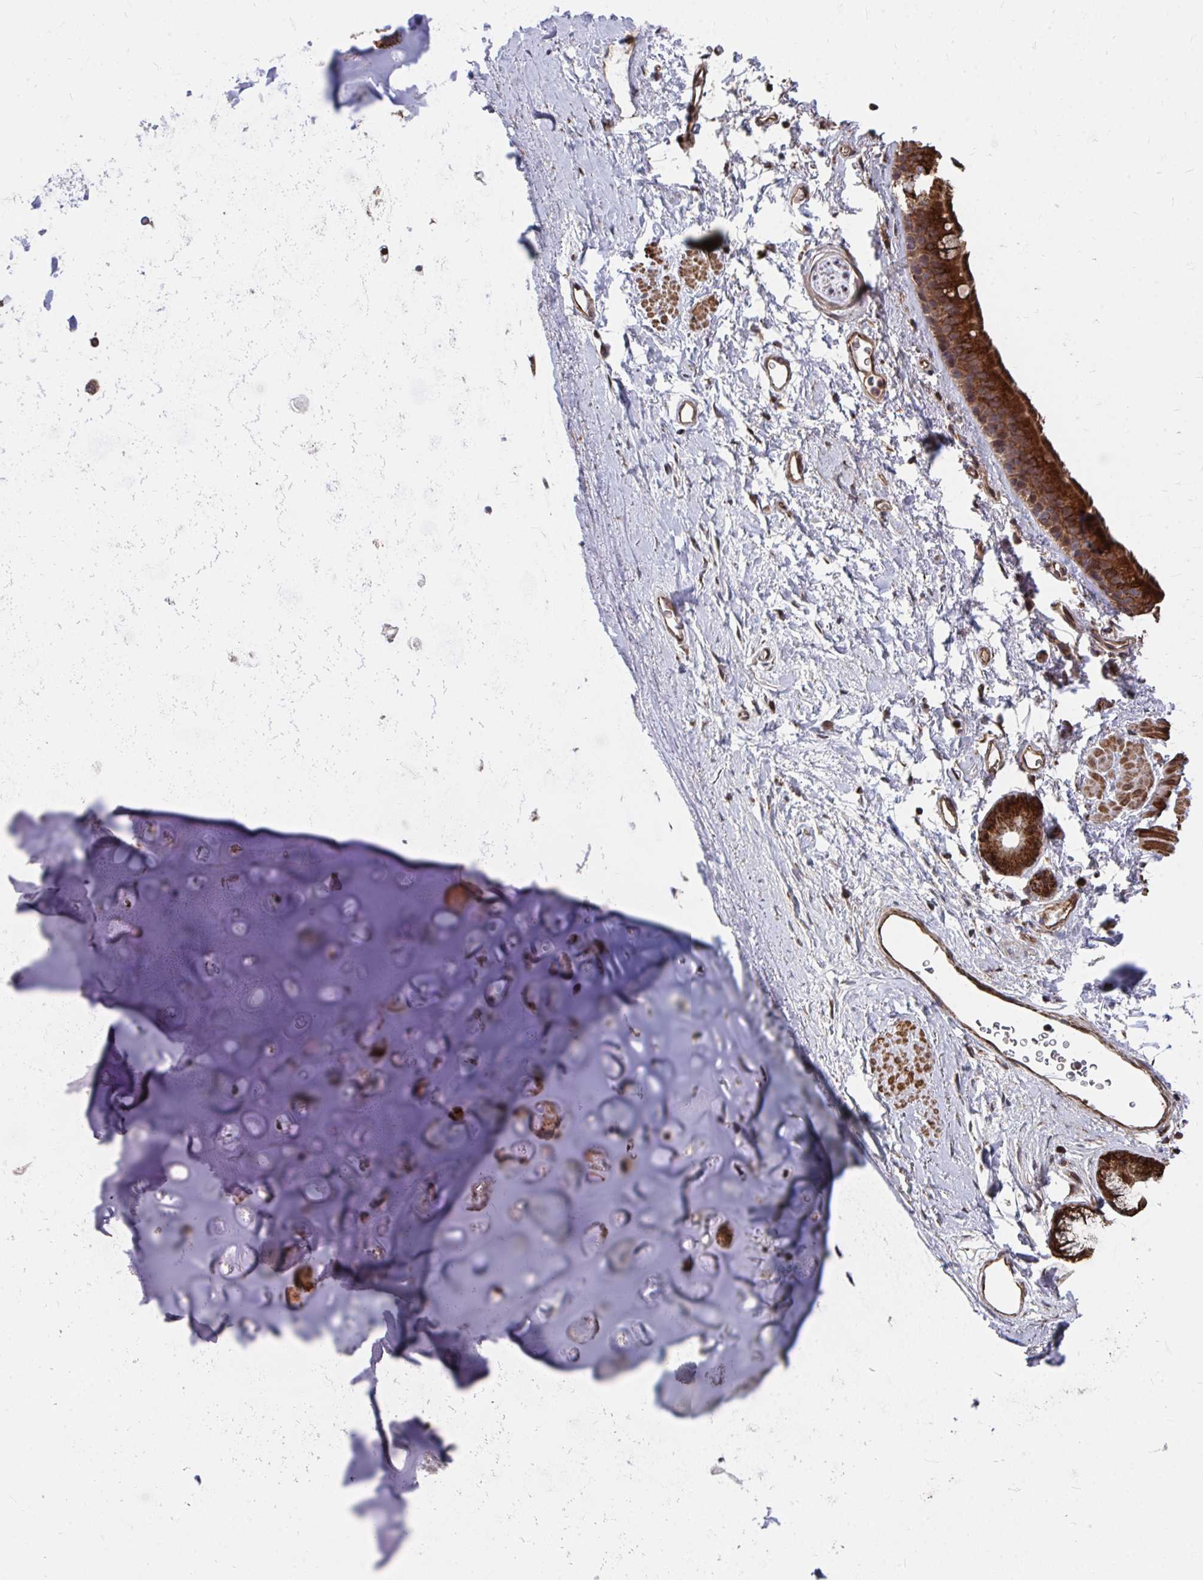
{"staining": {"intensity": "moderate", "quantity": ">75%", "location": "cytoplasmic/membranous"}, "tissue": "soft tissue", "cell_type": "Chondrocytes", "image_type": "normal", "snomed": [{"axis": "morphology", "description": "Normal tissue, NOS"}, {"axis": "topography", "description": "Lymph node"}, {"axis": "topography", "description": "Cartilage tissue"}, {"axis": "topography", "description": "Bronchus"}], "caption": "Immunohistochemical staining of benign human soft tissue exhibits medium levels of moderate cytoplasmic/membranous staining in about >75% of chondrocytes. (DAB (3,3'-diaminobenzidine) = brown stain, brightfield microscopy at high magnification).", "gene": "FAM89A", "patient": {"sex": "female", "age": 70}}